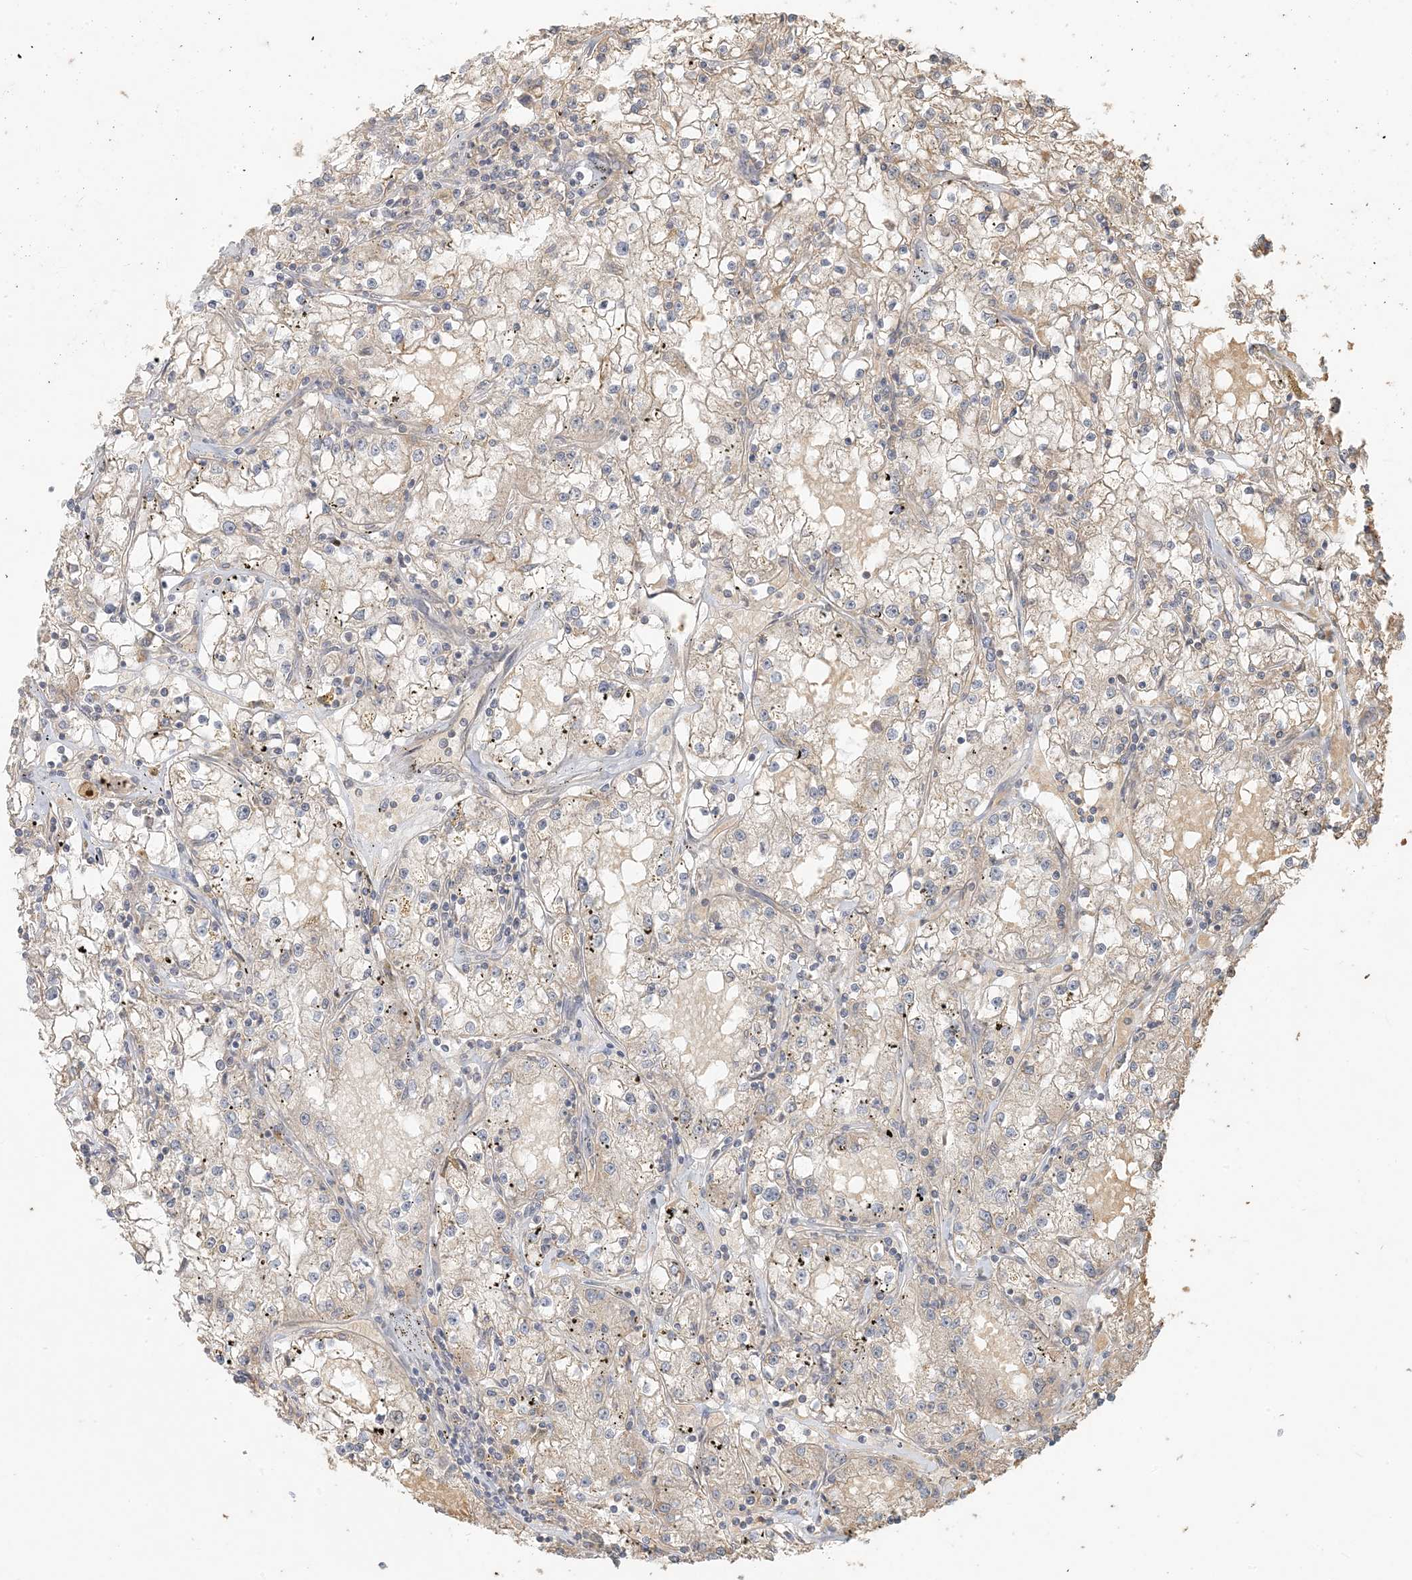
{"staining": {"intensity": "moderate", "quantity": "25%-75%", "location": "cytoplasmic/membranous"}, "tissue": "renal cancer", "cell_type": "Tumor cells", "image_type": "cancer", "snomed": [{"axis": "morphology", "description": "Adenocarcinoma, NOS"}, {"axis": "topography", "description": "Kidney"}], "caption": "Immunohistochemistry (IHC) photomicrograph of neoplastic tissue: human adenocarcinoma (renal) stained using immunohistochemistry shows medium levels of moderate protein expression localized specifically in the cytoplasmic/membranous of tumor cells, appearing as a cytoplasmic/membranous brown color.", "gene": "MCOLN1", "patient": {"sex": "male", "age": 56}}